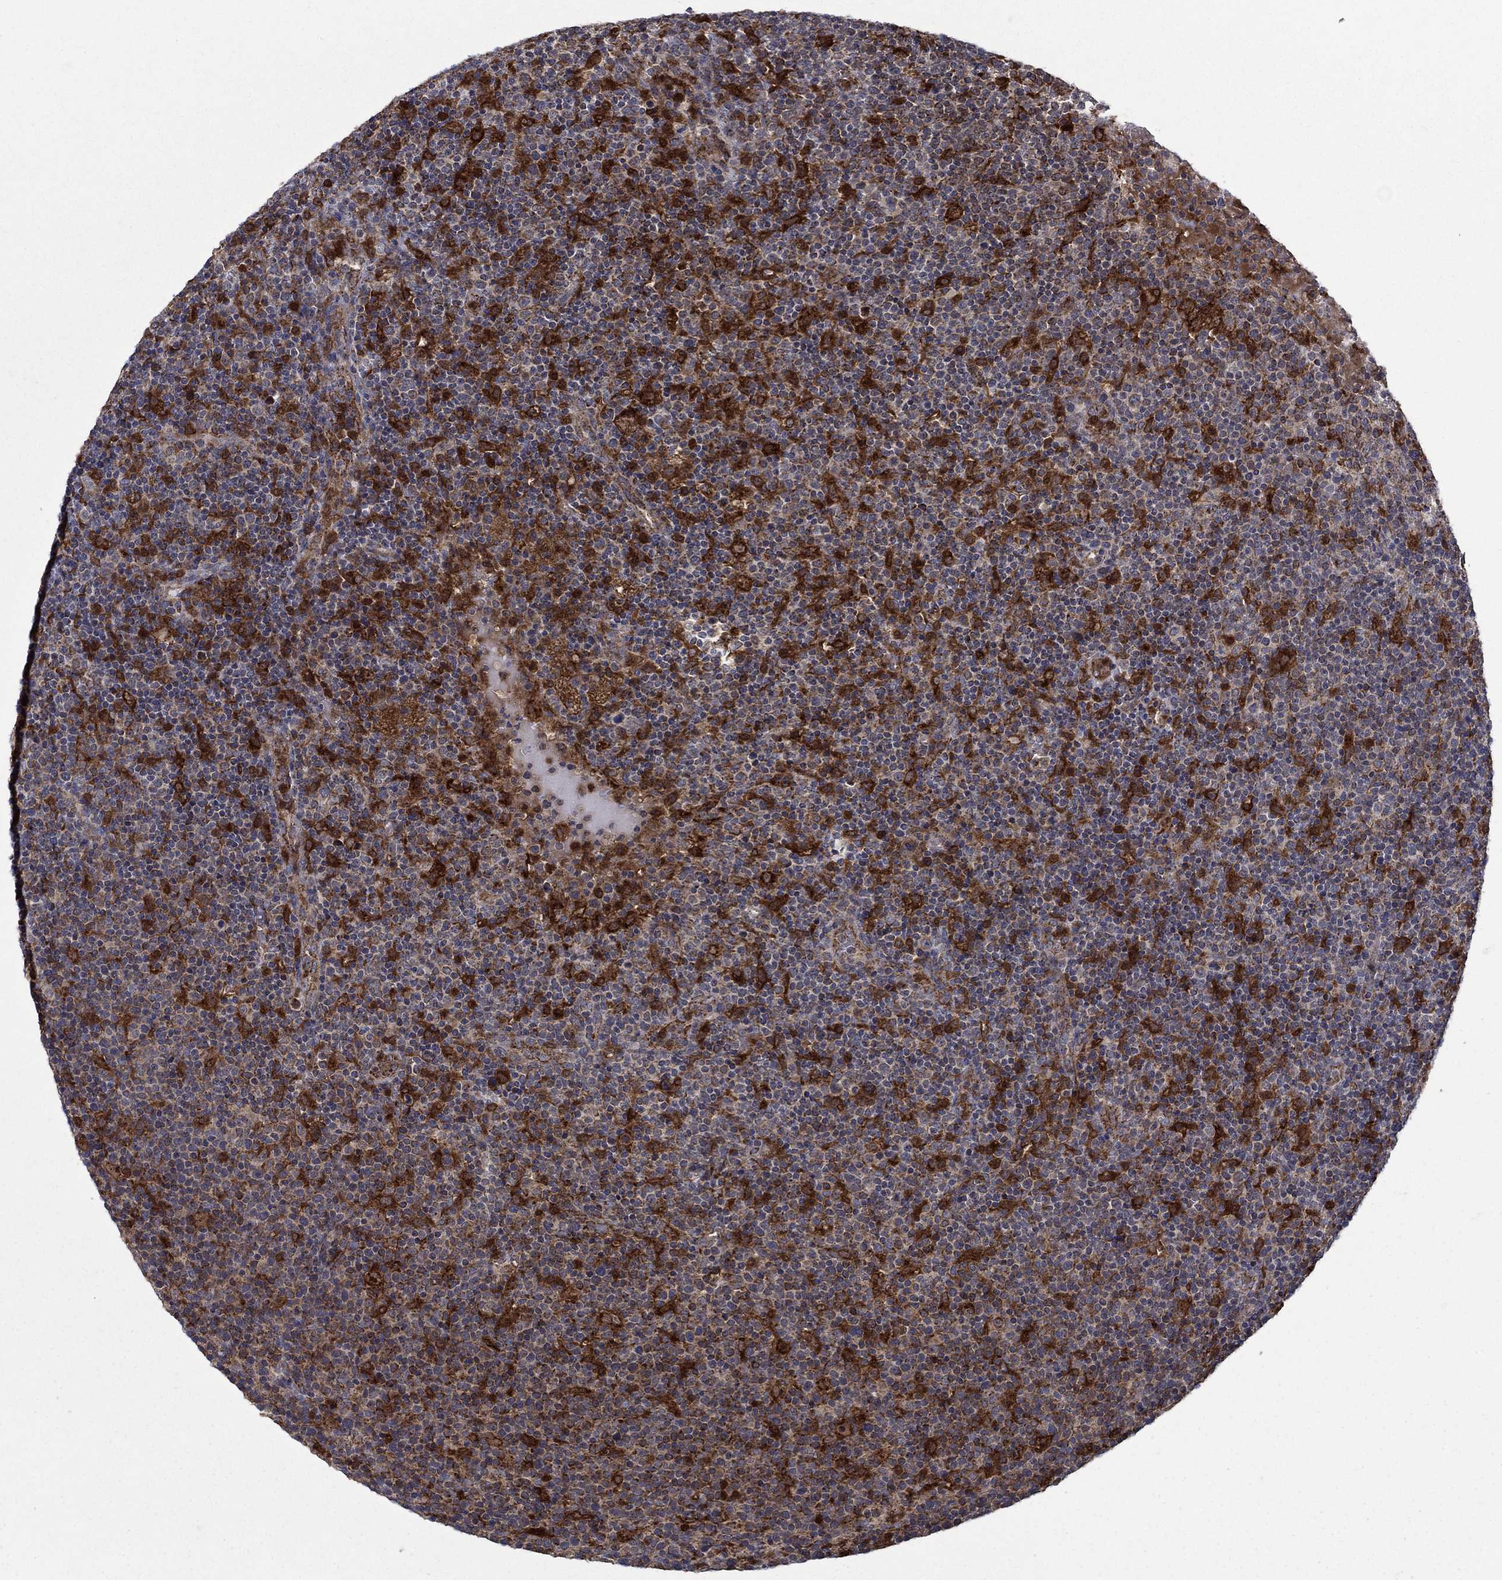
{"staining": {"intensity": "strong", "quantity": "25%-75%", "location": "cytoplasmic/membranous"}, "tissue": "lymphoma", "cell_type": "Tumor cells", "image_type": "cancer", "snomed": [{"axis": "morphology", "description": "Malignant lymphoma, non-Hodgkin's type, High grade"}, {"axis": "topography", "description": "Lymph node"}], "caption": "Protein staining of malignant lymphoma, non-Hodgkin's type (high-grade) tissue reveals strong cytoplasmic/membranous expression in about 25%-75% of tumor cells. The protein of interest is stained brown, and the nuclei are stained in blue (DAB IHC with brightfield microscopy, high magnification).", "gene": "RNF19B", "patient": {"sex": "male", "age": 61}}